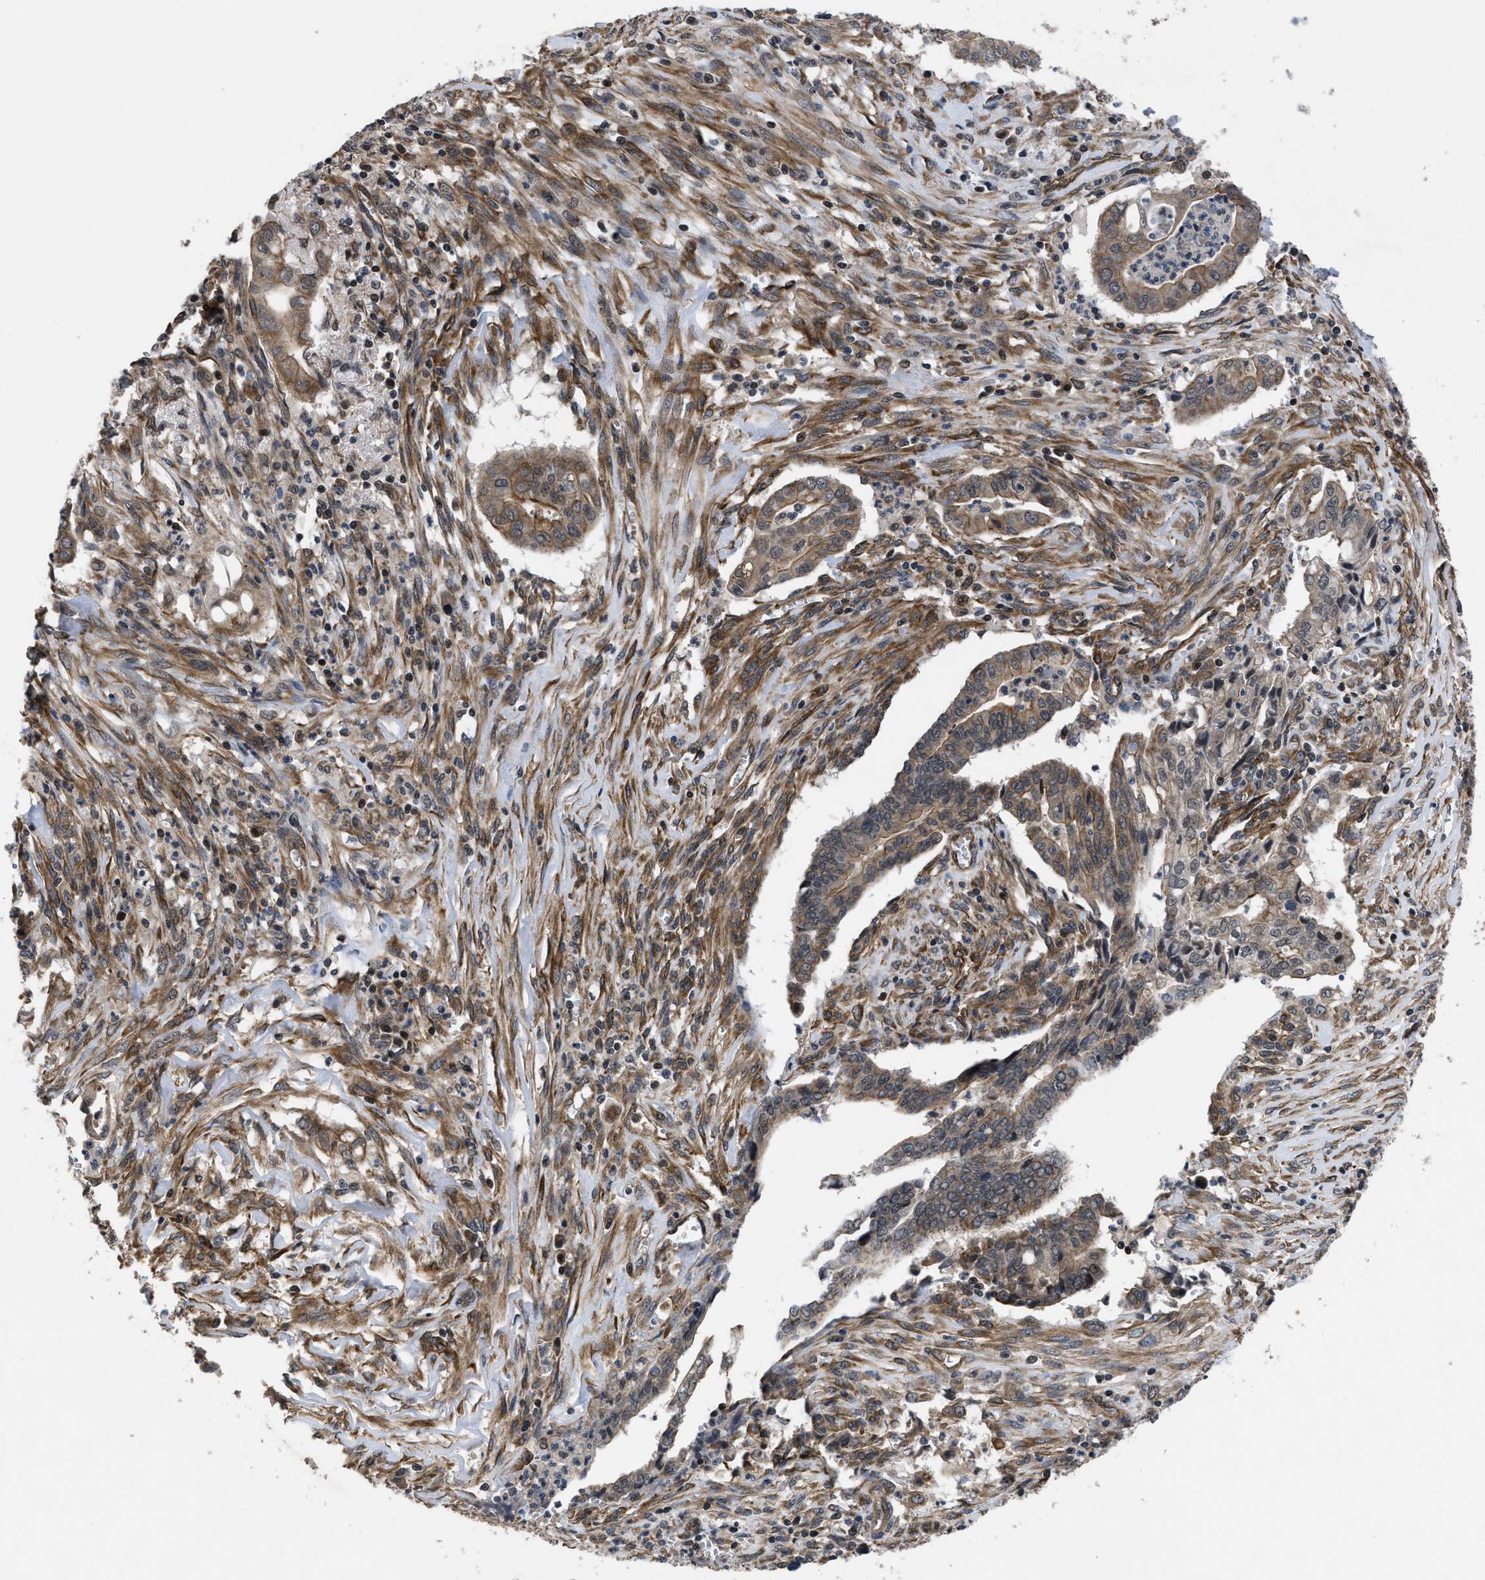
{"staining": {"intensity": "weak", "quantity": ">75%", "location": "cytoplasmic/membranous"}, "tissue": "cervical cancer", "cell_type": "Tumor cells", "image_type": "cancer", "snomed": [{"axis": "morphology", "description": "Adenocarcinoma, NOS"}, {"axis": "topography", "description": "Cervix"}], "caption": "Protein staining reveals weak cytoplasmic/membranous staining in approximately >75% of tumor cells in cervical adenocarcinoma.", "gene": "DNAJC14", "patient": {"sex": "female", "age": 44}}